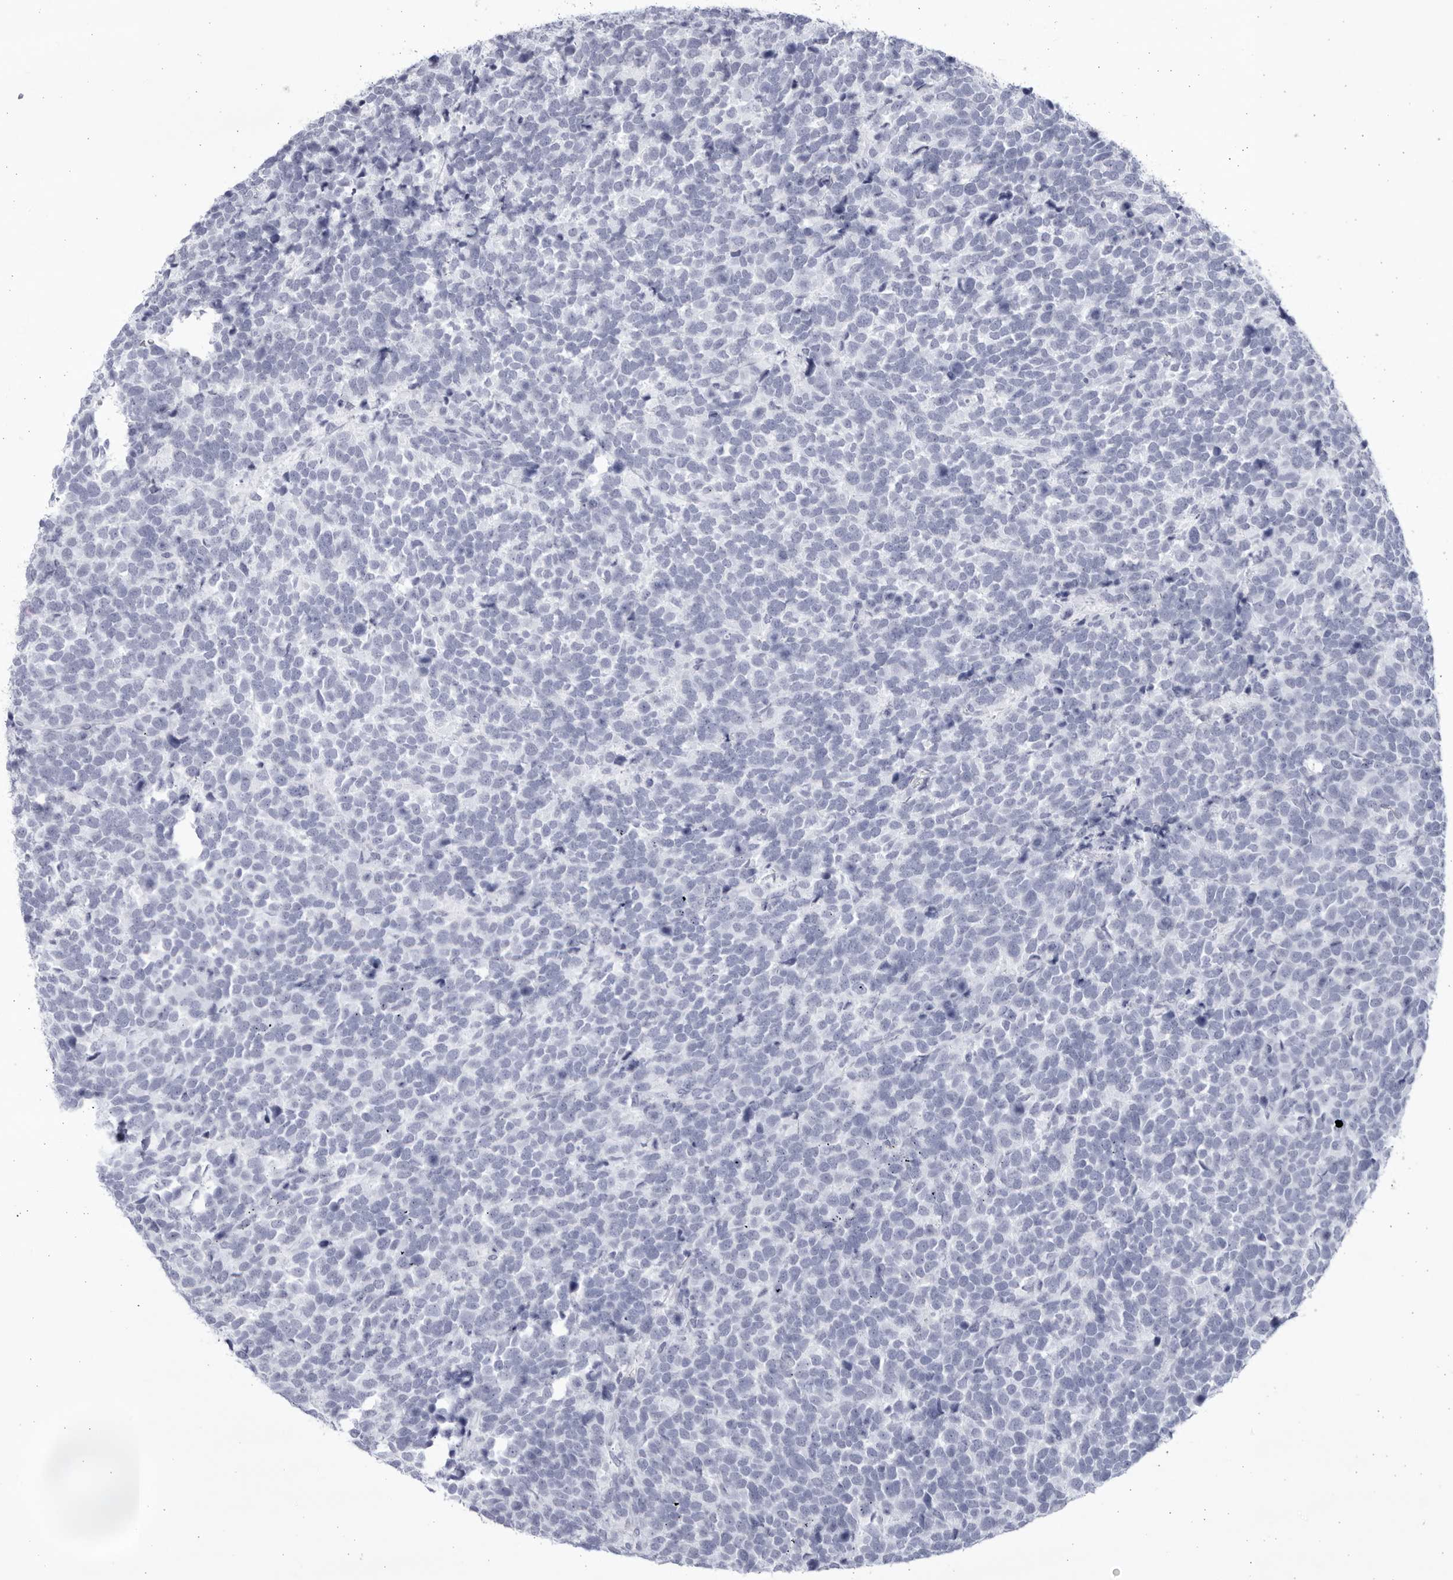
{"staining": {"intensity": "negative", "quantity": "none", "location": "none"}, "tissue": "urothelial cancer", "cell_type": "Tumor cells", "image_type": "cancer", "snomed": [{"axis": "morphology", "description": "Urothelial carcinoma, High grade"}, {"axis": "topography", "description": "Urinary bladder"}], "caption": "This is an immunohistochemistry image of high-grade urothelial carcinoma. There is no positivity in tumor cells.", "gene": "CCDC181", "patient": {"sex": "female", "age": 82}}